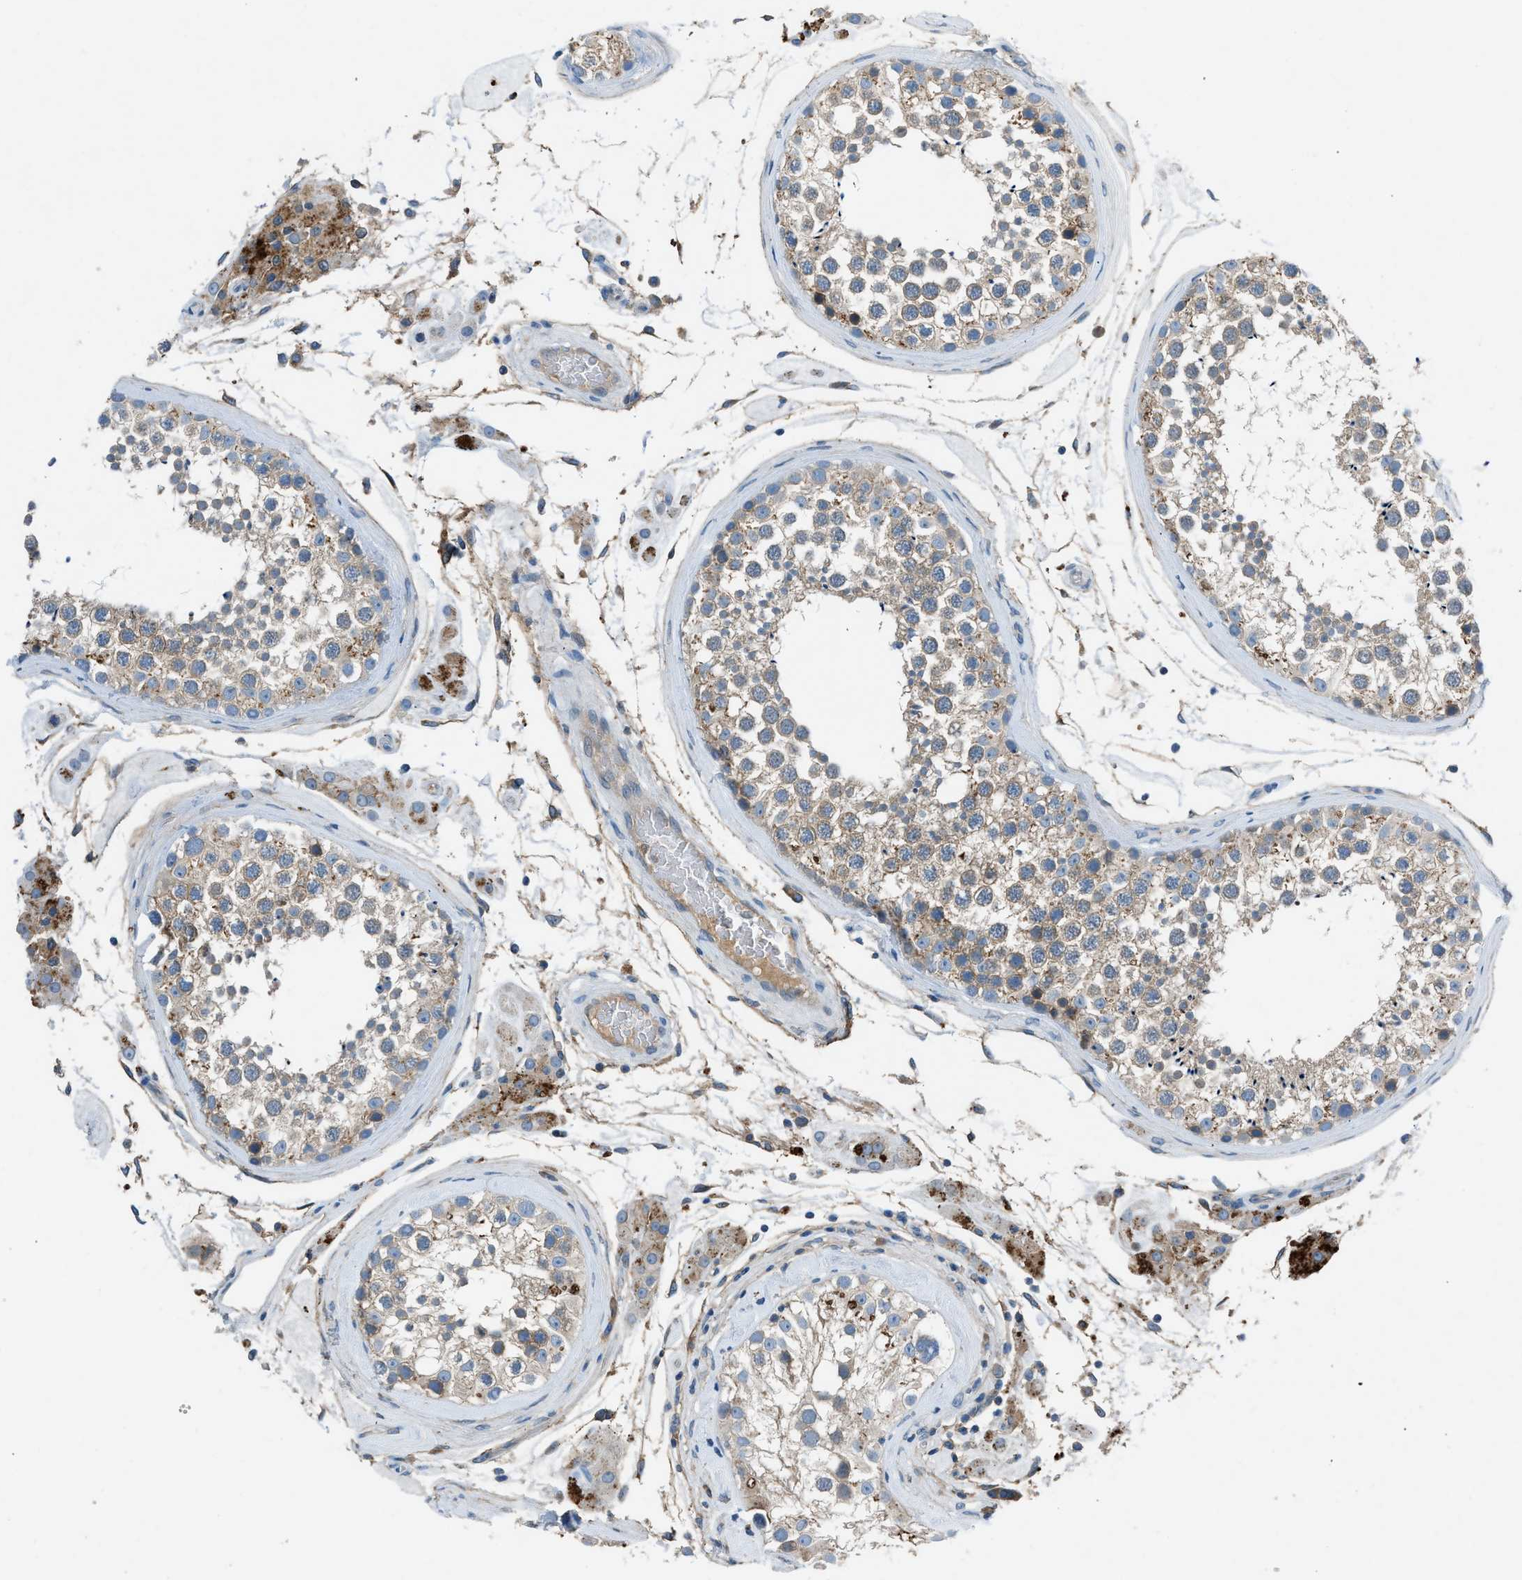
{"staining": {"intensity": "weak", "quantity": "25%-75%", "location": "cytoplasmic/membranous"}, "tissue": "testis", "cell_type": "Cells in seminiferous ducts", "image_type": "normal", "snomed": [{"axis": "morphology", "description": "Normal tissue, NOS"}, {"axis": "topography", "description": "Testis"}], "caption": "DAB immunohistochemical staining of benign testis exhibits weak cytoplasmic/membranous protein positivity in approximately 25%-75% of cells in seminiferous ducts. The protein of interest is shown in brown color, while the nuclei are stained blue.", "gene": "BMP1", "patient": {"sex": "male", "age": 46}}